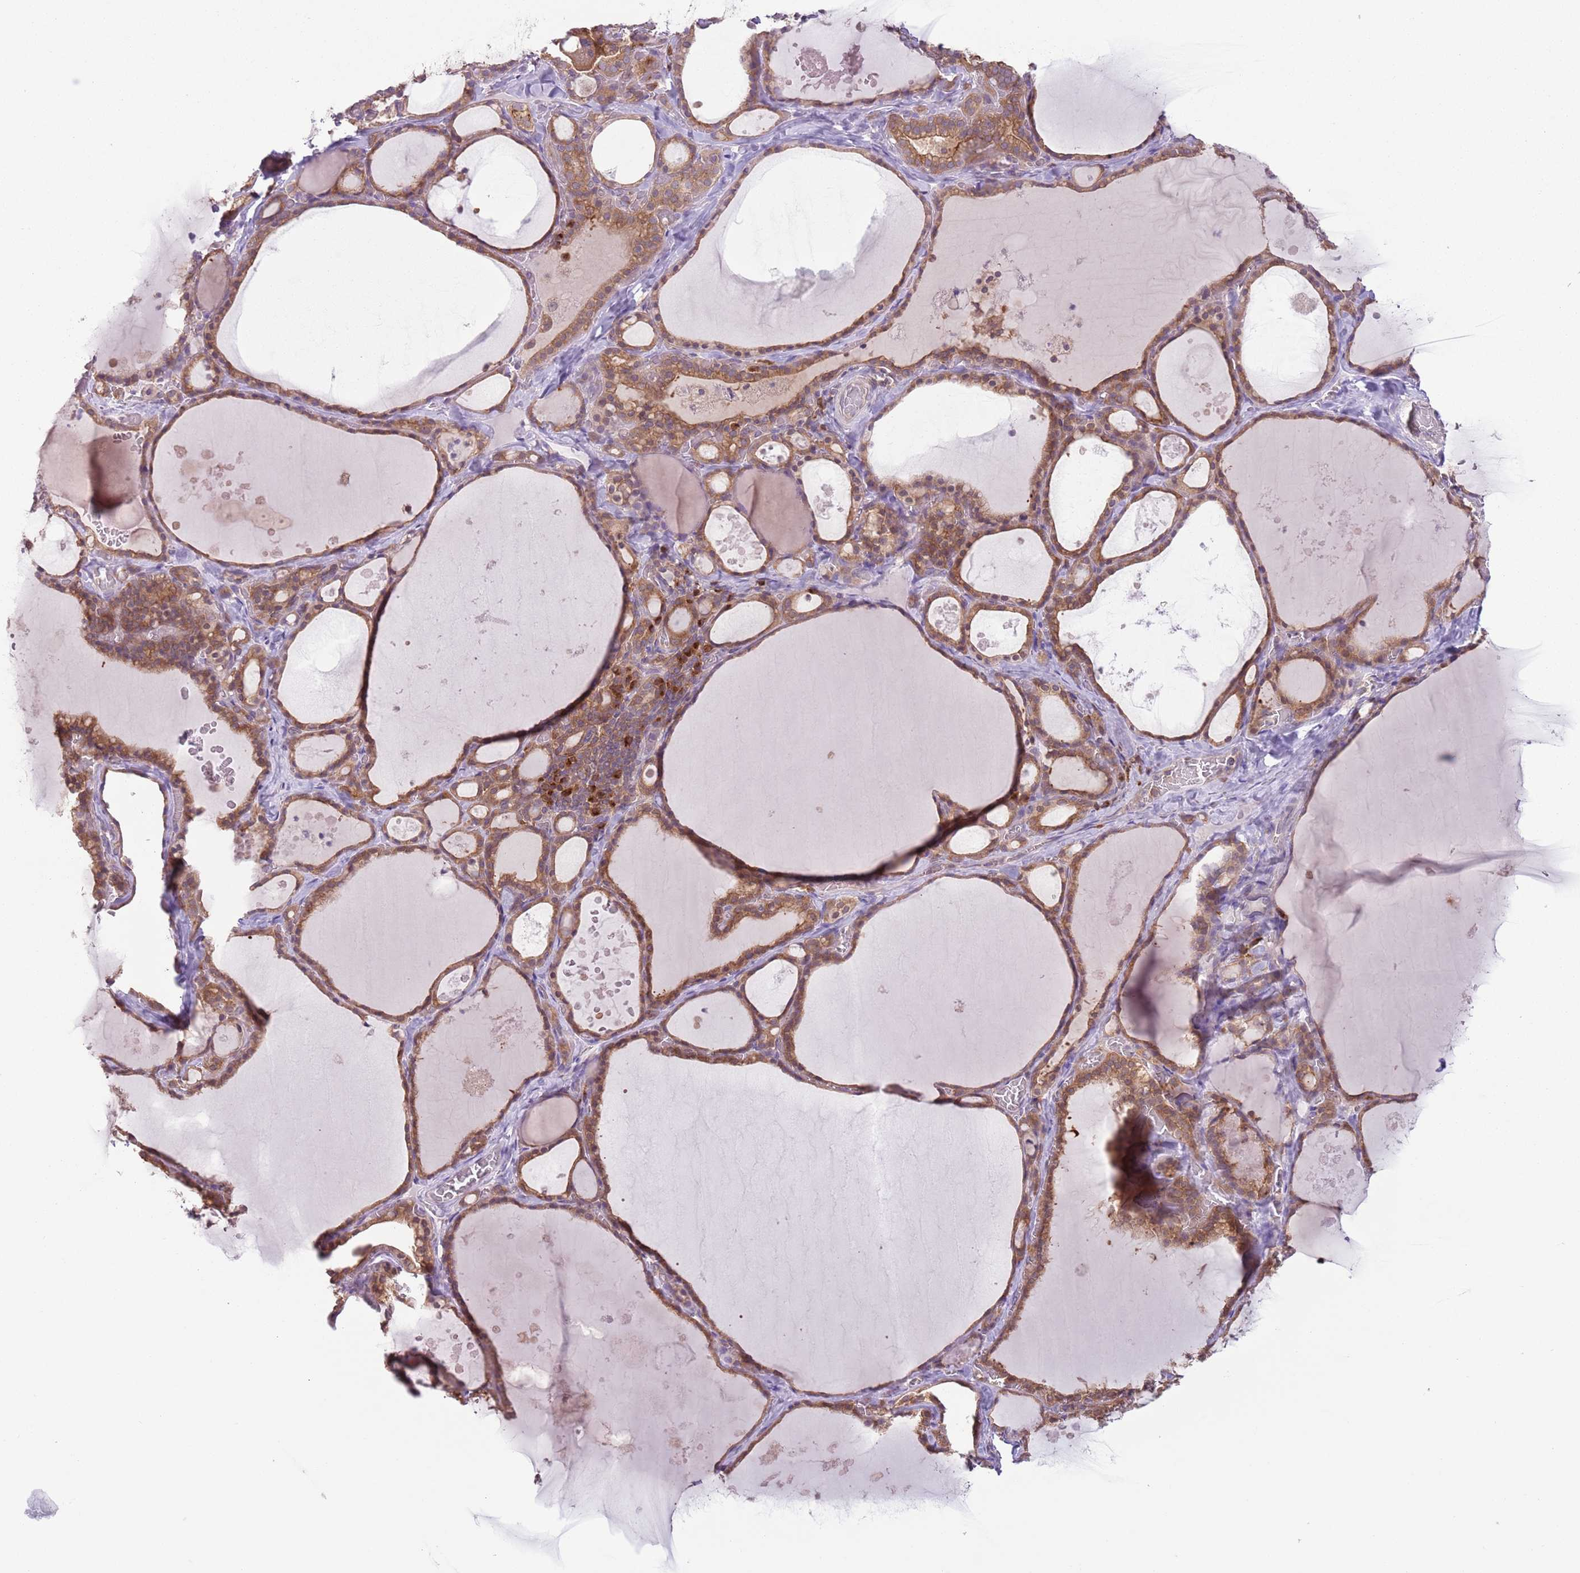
{"staining": {"intensity": "moderate", "quantity": ">75%", "location": "cytoplasmic/membranous"}, "tissue": "thyroid gland", "cell_type": "Glandular cells", "image_type": "normal", "snomed": [{"axis": "morphology", "description": "Normal tissue, NOS"}, {"axis": "topography", "description": "Thyroid gland"}], "caption": "Glandular cells reveal medium levels of moderate cytoplasmic/membranous positivity in about >75% of cells in unremarkable human thyroid gland. (DAB IHC with brightfield microscopy, high magnification).", "gene": "COPE", "patient": {"sex": "male", "age": 56}}